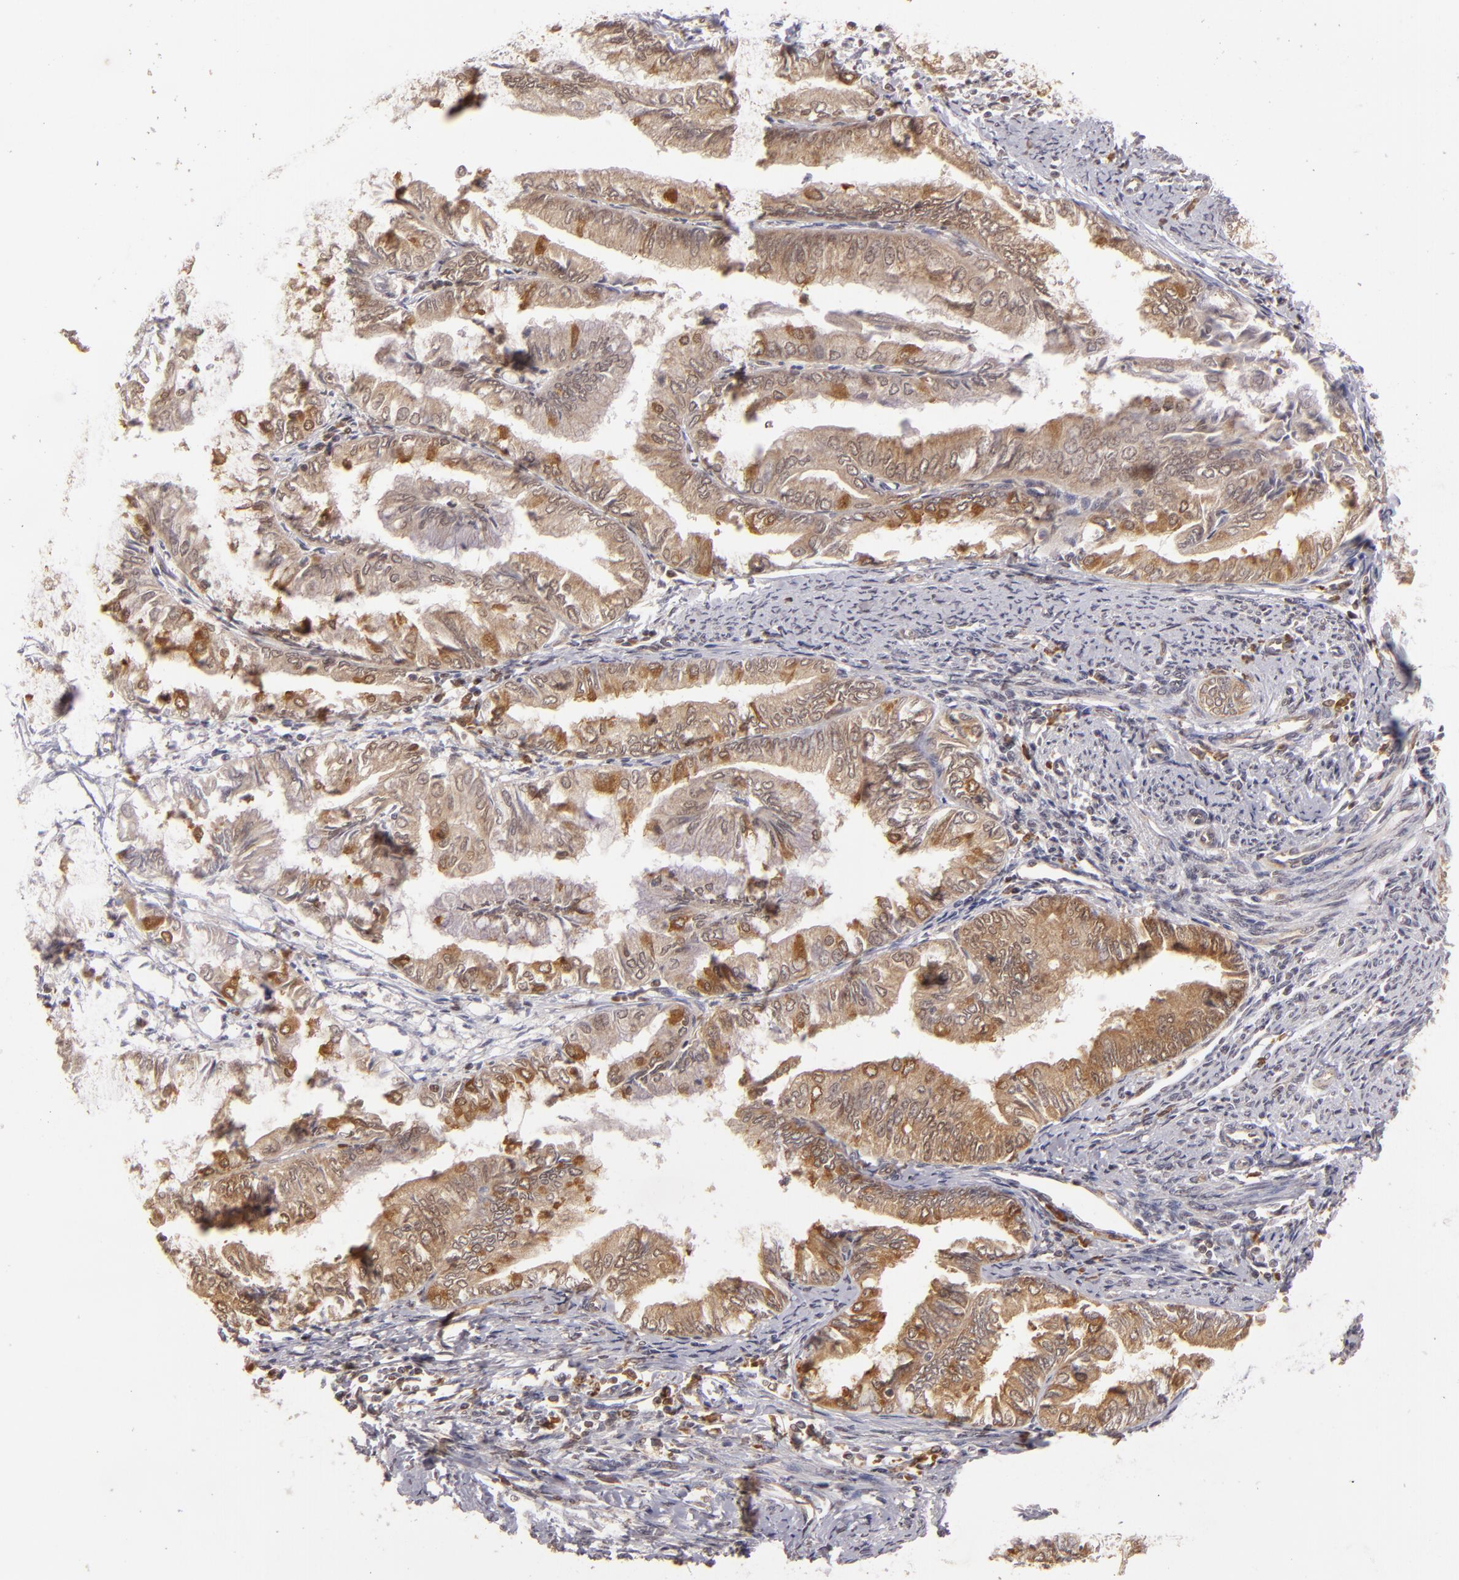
{"staining": {"intensity": "moderate", "quantity": "25%-75%", "location": "cytoplasmic/membranous"}, "tissue": "endometrial cancer", "cell_type": "Tumor cells", "image_type": "cancer", "snomed": [{"axis": "morphology", "description": "Adenocarcinoma, NOS"}, {"axis": "topography", "description": "Endometrium"}], "caption": "A histopathology image of adenocarcinoma (endometrial) stained for a protein reveals moderate cytoplasmic/membranous brown staining in tumor cells. (DAB (3,3'-diaminobenzidine) IHC, brown staining for protein, blue staining for nuclei).", "gene": "MAPK3", "patient": {"sex": "female", "age": 66}}